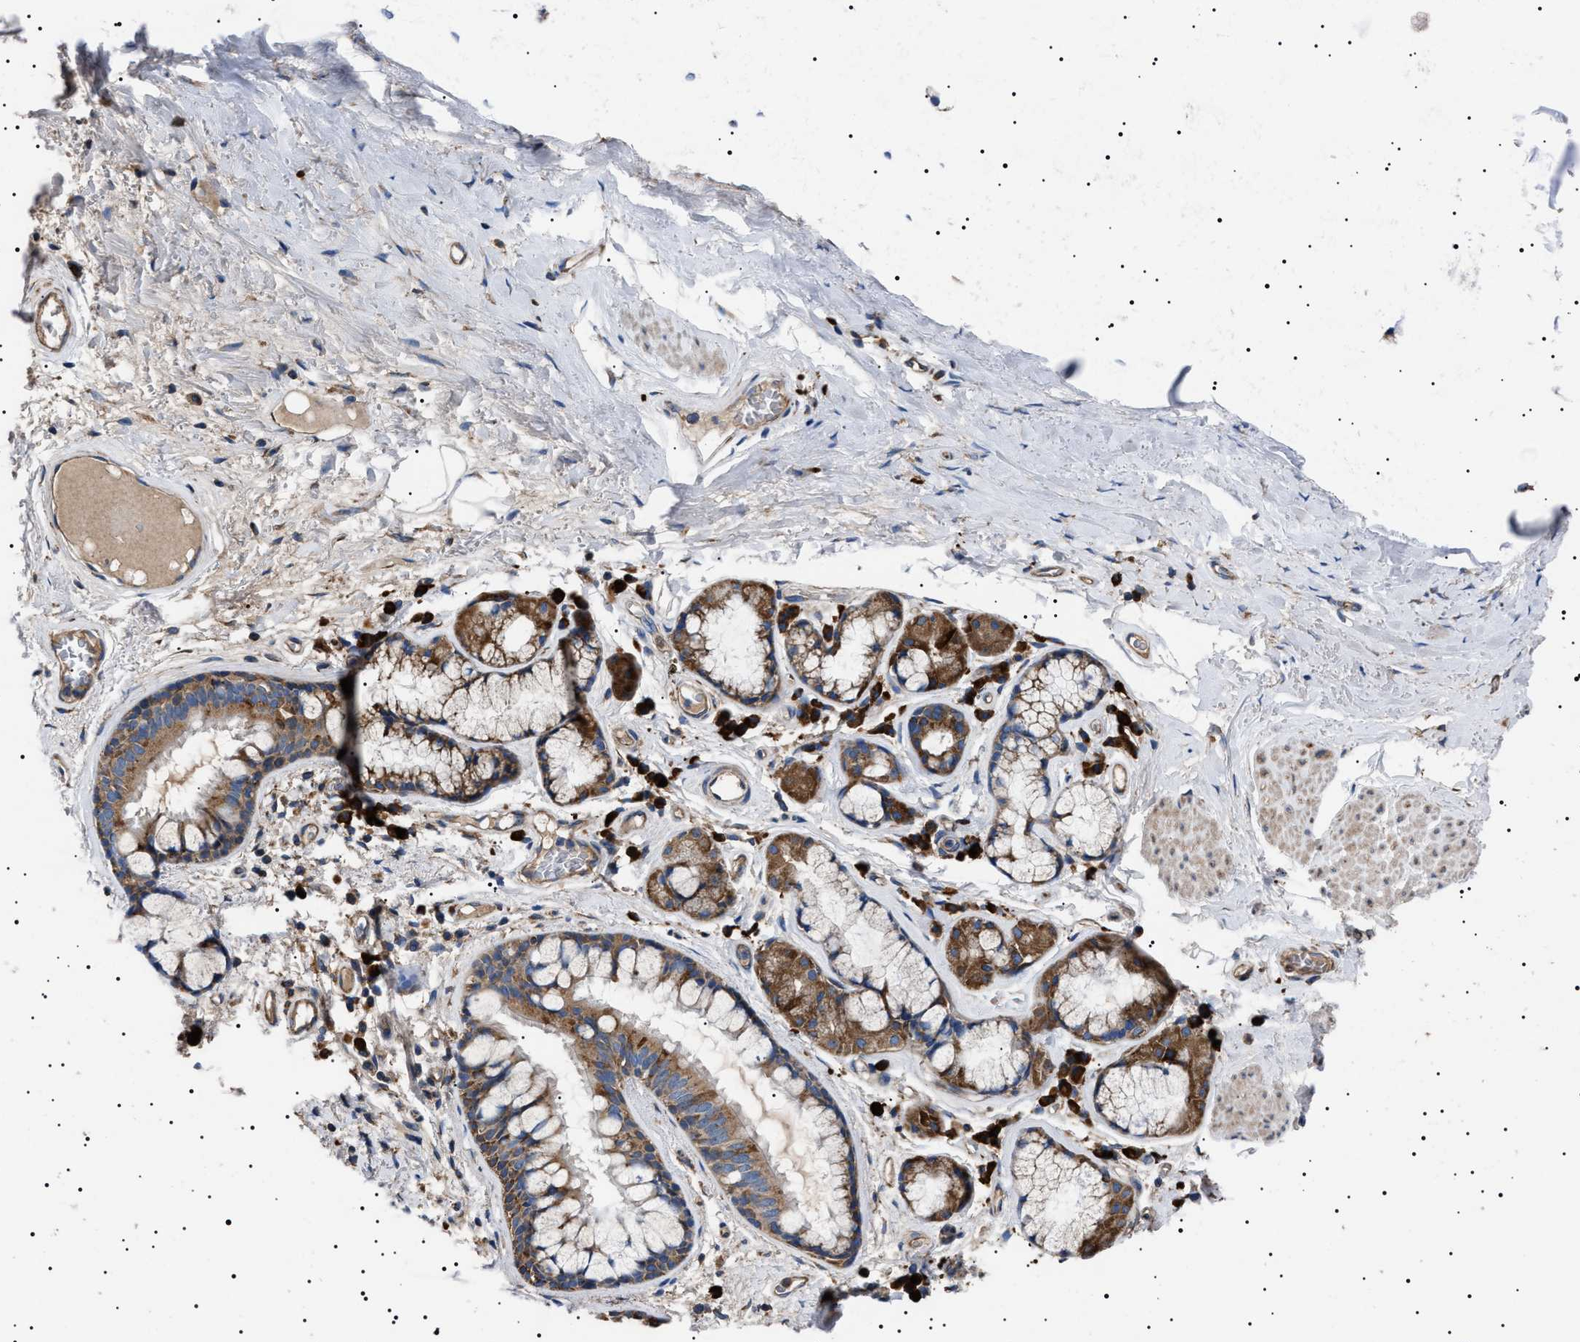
{"staining": {"intensity": "moderate", "quantity": ">75%", "location": "cytoplasmic/membranous"}, "tissue": "bronchus", "cell_type": "Respiratory epithelial cells", "image_type": "normal", "snomed": [{"axis": "morphology", "description": "Normal tissue, NOS"}, {"axis": "topography", "description": "Cartilage tissue"}], "caption": "This photomicrograph displays normal bronchus stained with immunohistochemistry to label a protein in brown. The cytoplasmic/membranous of respiratory epithelial cells show moderate positivity for the protein. Nuclei are counter-stained blue.", "gene": "TOP1MT", "patient": {"sex": "female", "age": 63}}